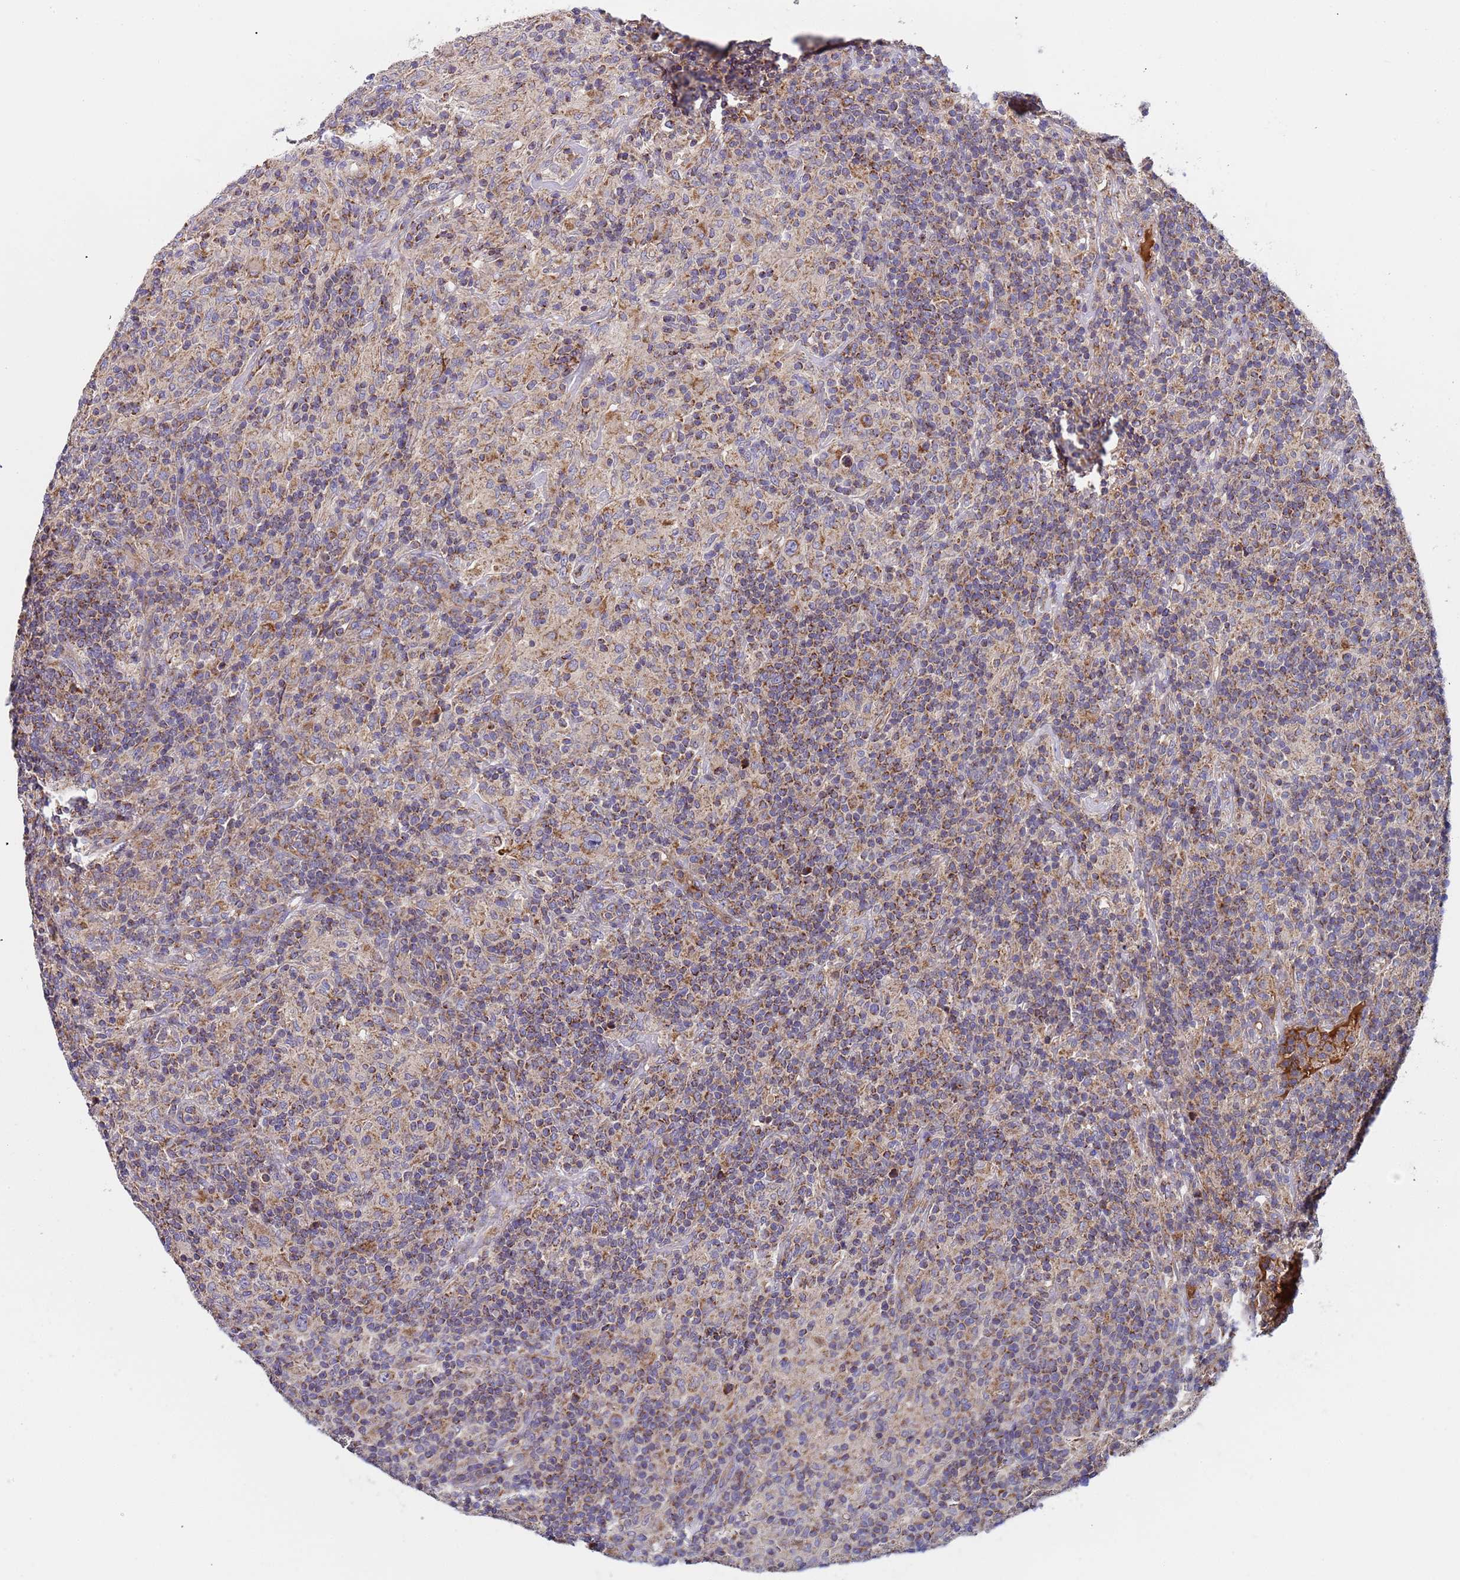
{"staining": {"intensity": "moderate", "quantity": ">75%", "location": "cytoplasmic/membranous"}, "tissue": "lymphoma", "cell_type": "Tumor cells", "image_type": "cancer", "snomed": [{"axis": "morphology", "description": "Hodgkin's disease, NOS"}, {"axis": "topography", "description": "Lymph node"}], "caption": "Lymphoma stained with a protein marker displays moderate staining in tumor cells.", "gene": "TMEM126A", "patient": {"sex": "male", "age": 70}}